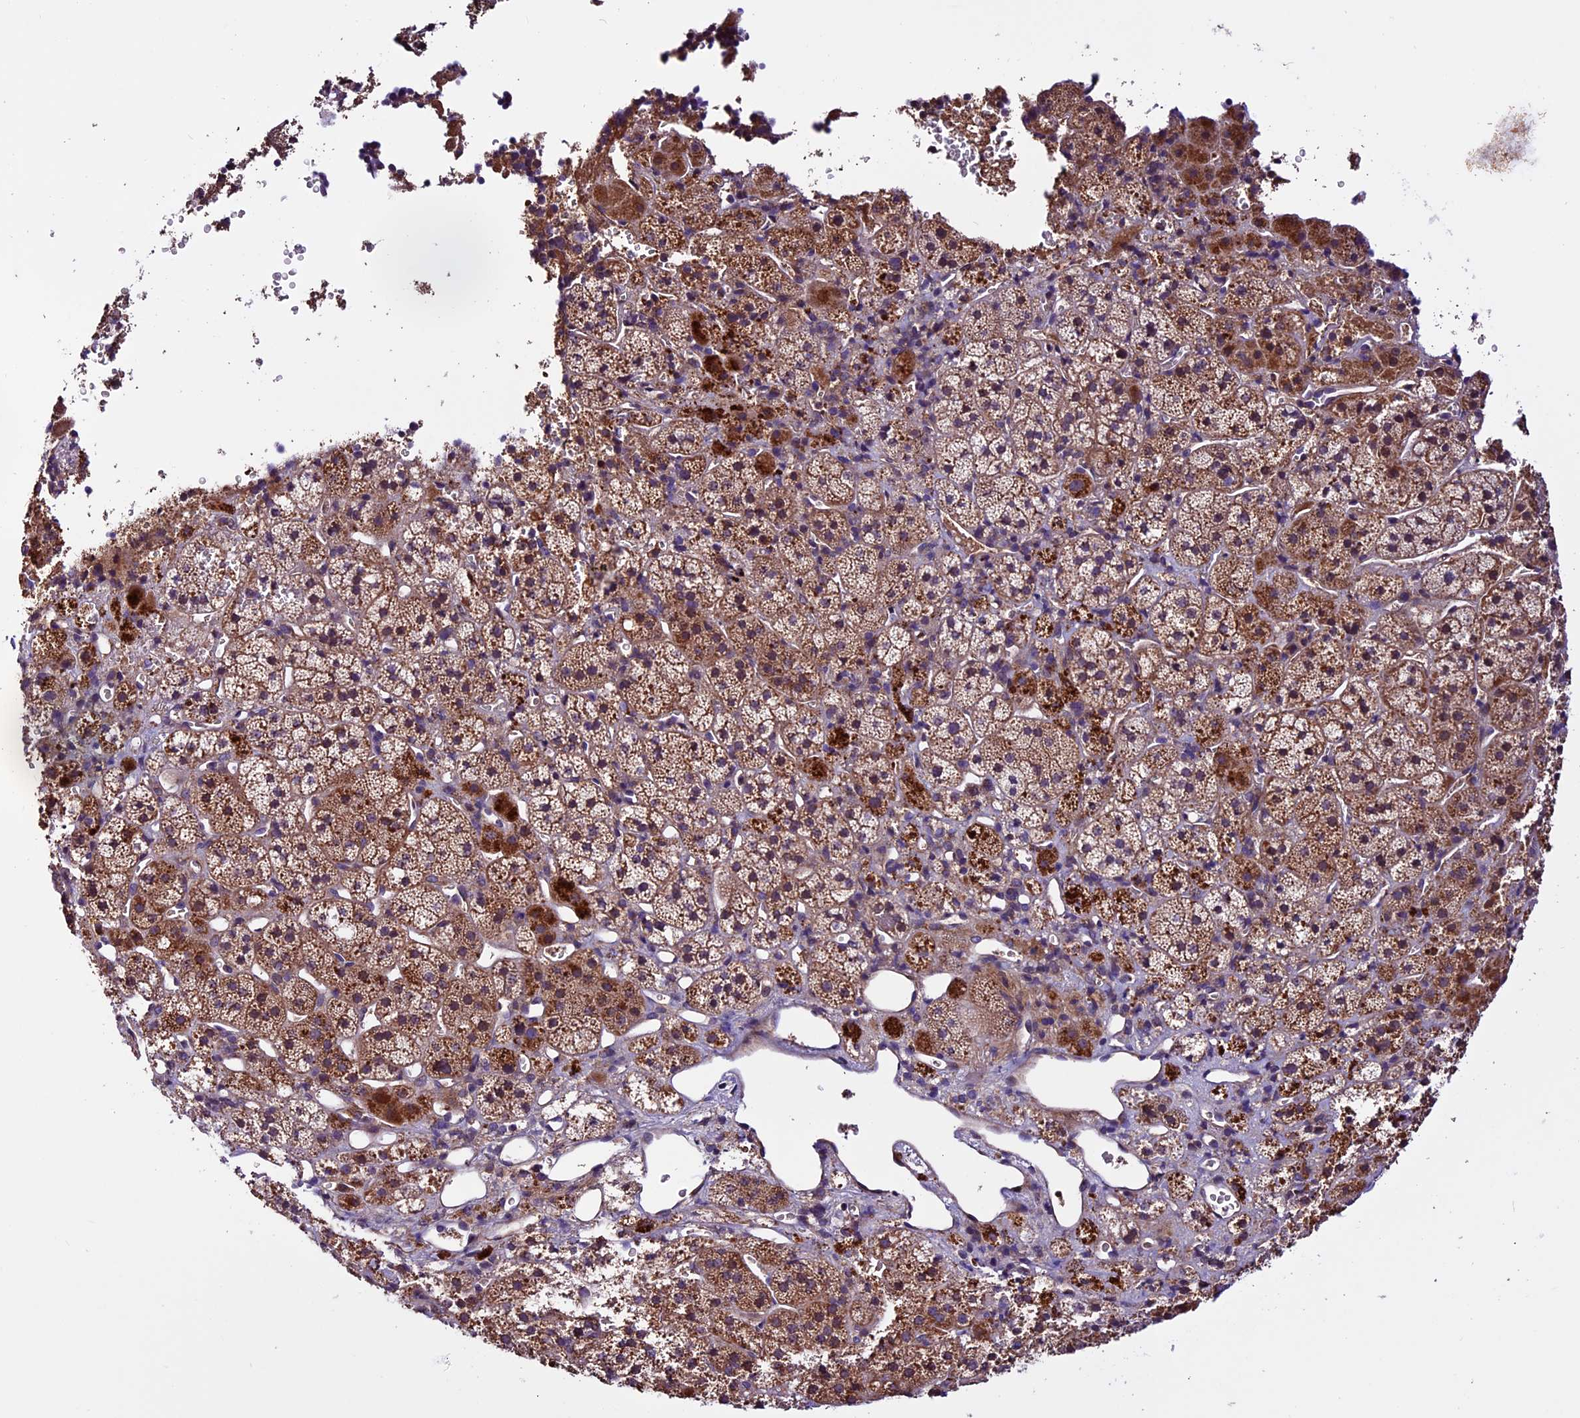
{"staining": {"intensity": "strong", "quantity": "25%-75%", "location": "cytoplasmic/membranous"}, "tissue": "adrenal gland", "cell_type": "Glandular cells", "image_type": "normal", "snomed": [{"axis": "morphology", "description": "Normal tissue, NOS"}, {"axis": "topography", "description": "Adrenal gland"}], "caption": "Immunohistochemistry photomicrograph of normal adrenal gland stained for a protein (brown), which reveals high levels of strong cytoplasmic/membranous staining in approximately 25%-75% of glandular cells.", "gene": "RINL", "patient": {"sex": "female", "age": 44}}